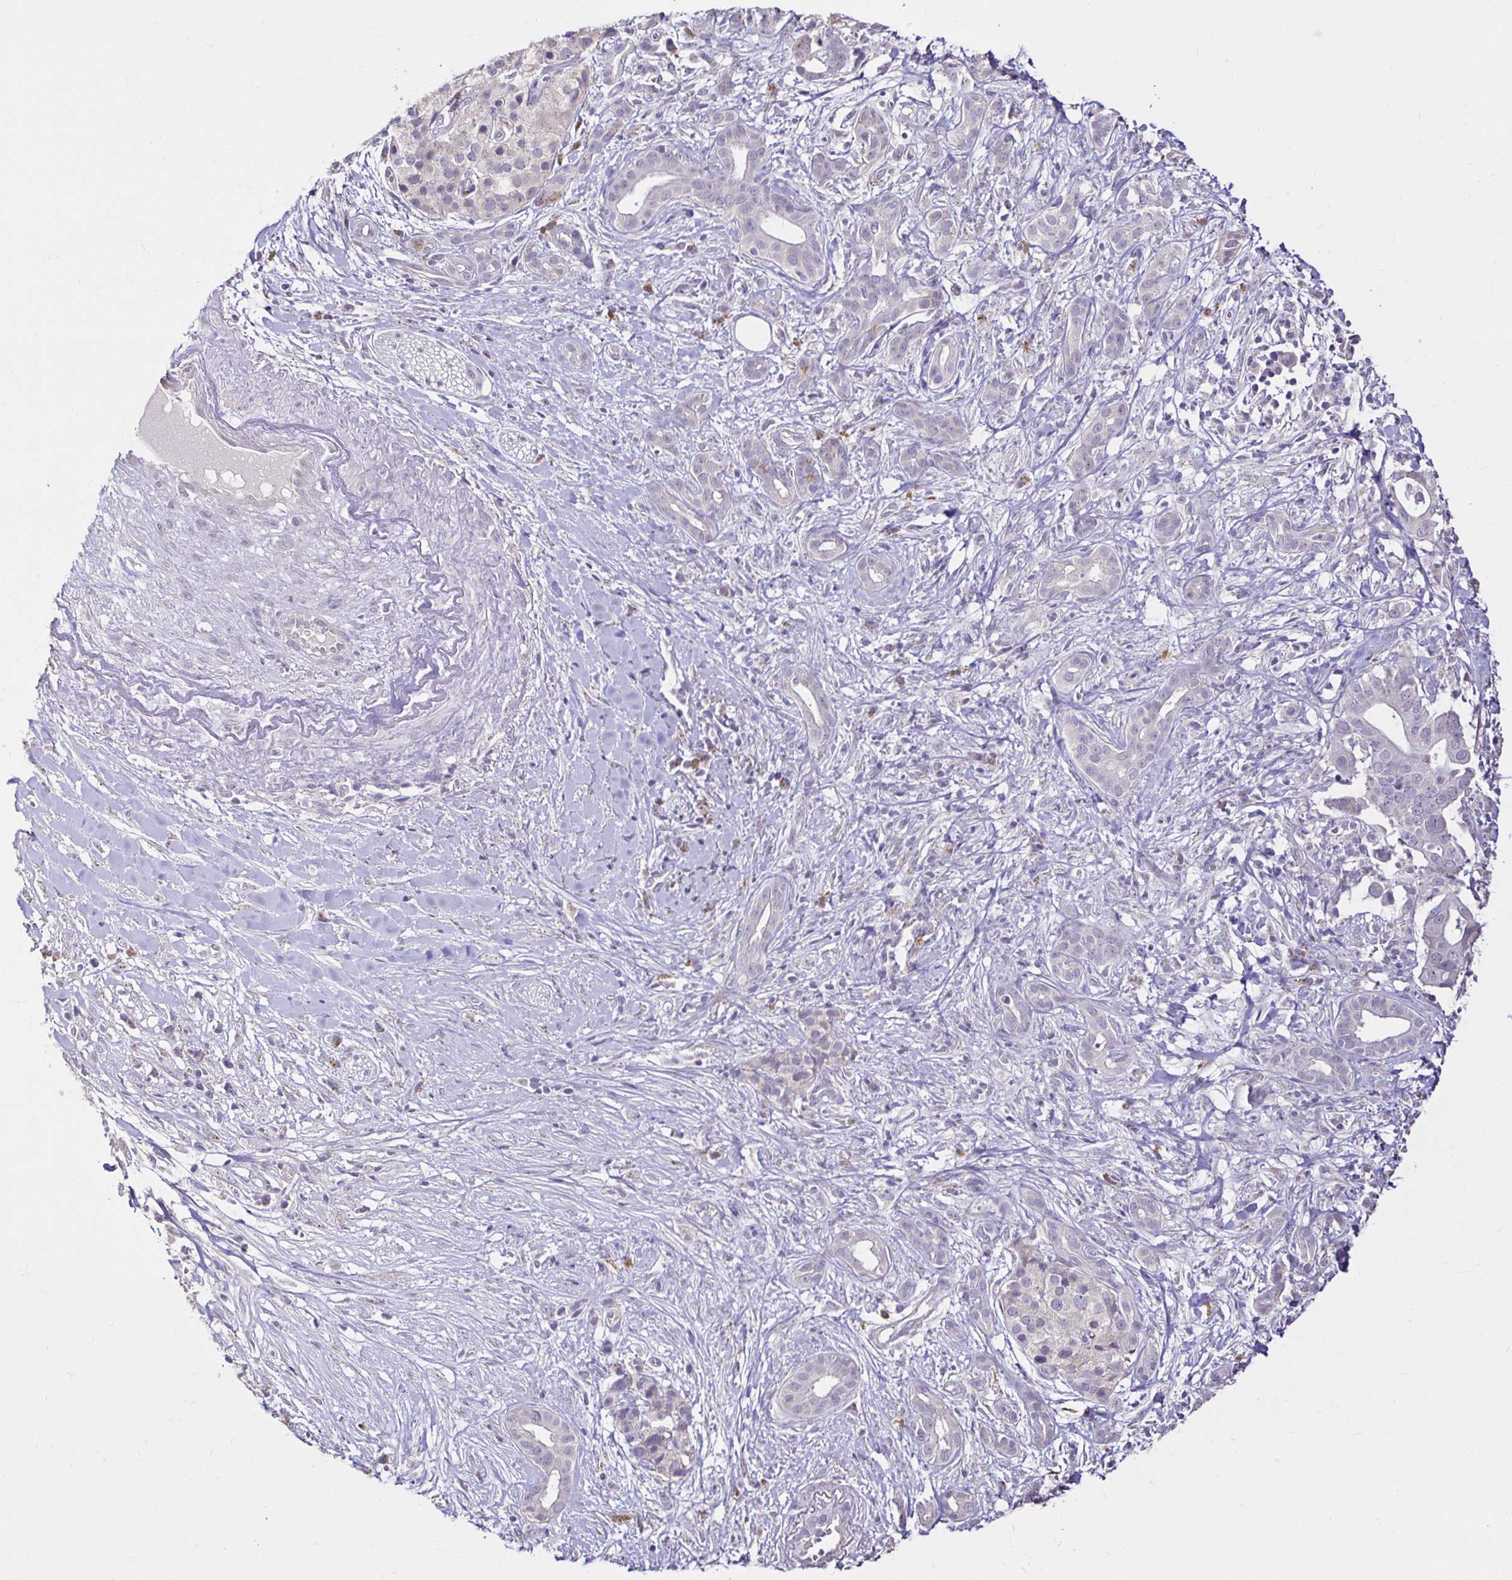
{"staining": {"intensity": "negative", "quantity": "none", "location": "none"}, "tissue": "pancreatic cancer", "cell_type": "Tumor cells", "image_type": "cancer", "snomed": [{"axis": "morphology", "description": "Adenocarcinoma, NOS"}, {"axis": "topography", "description": "Pancreas"}], "caption": "This micrograph is of pancreatic adenocarcinoma stained with immunohistochemistry (IHC) to label a protein in brown with the nuclei are counter-stained blue. There is no expression in tumor cells. The staining was performed using DAB to visualize the protein expression in brown, while the nuclei were stained in blue with hematoxylin (Magnification: 20x).", "gene": "KIAA1210", "patient": {"sex": "male", "age": 61}}